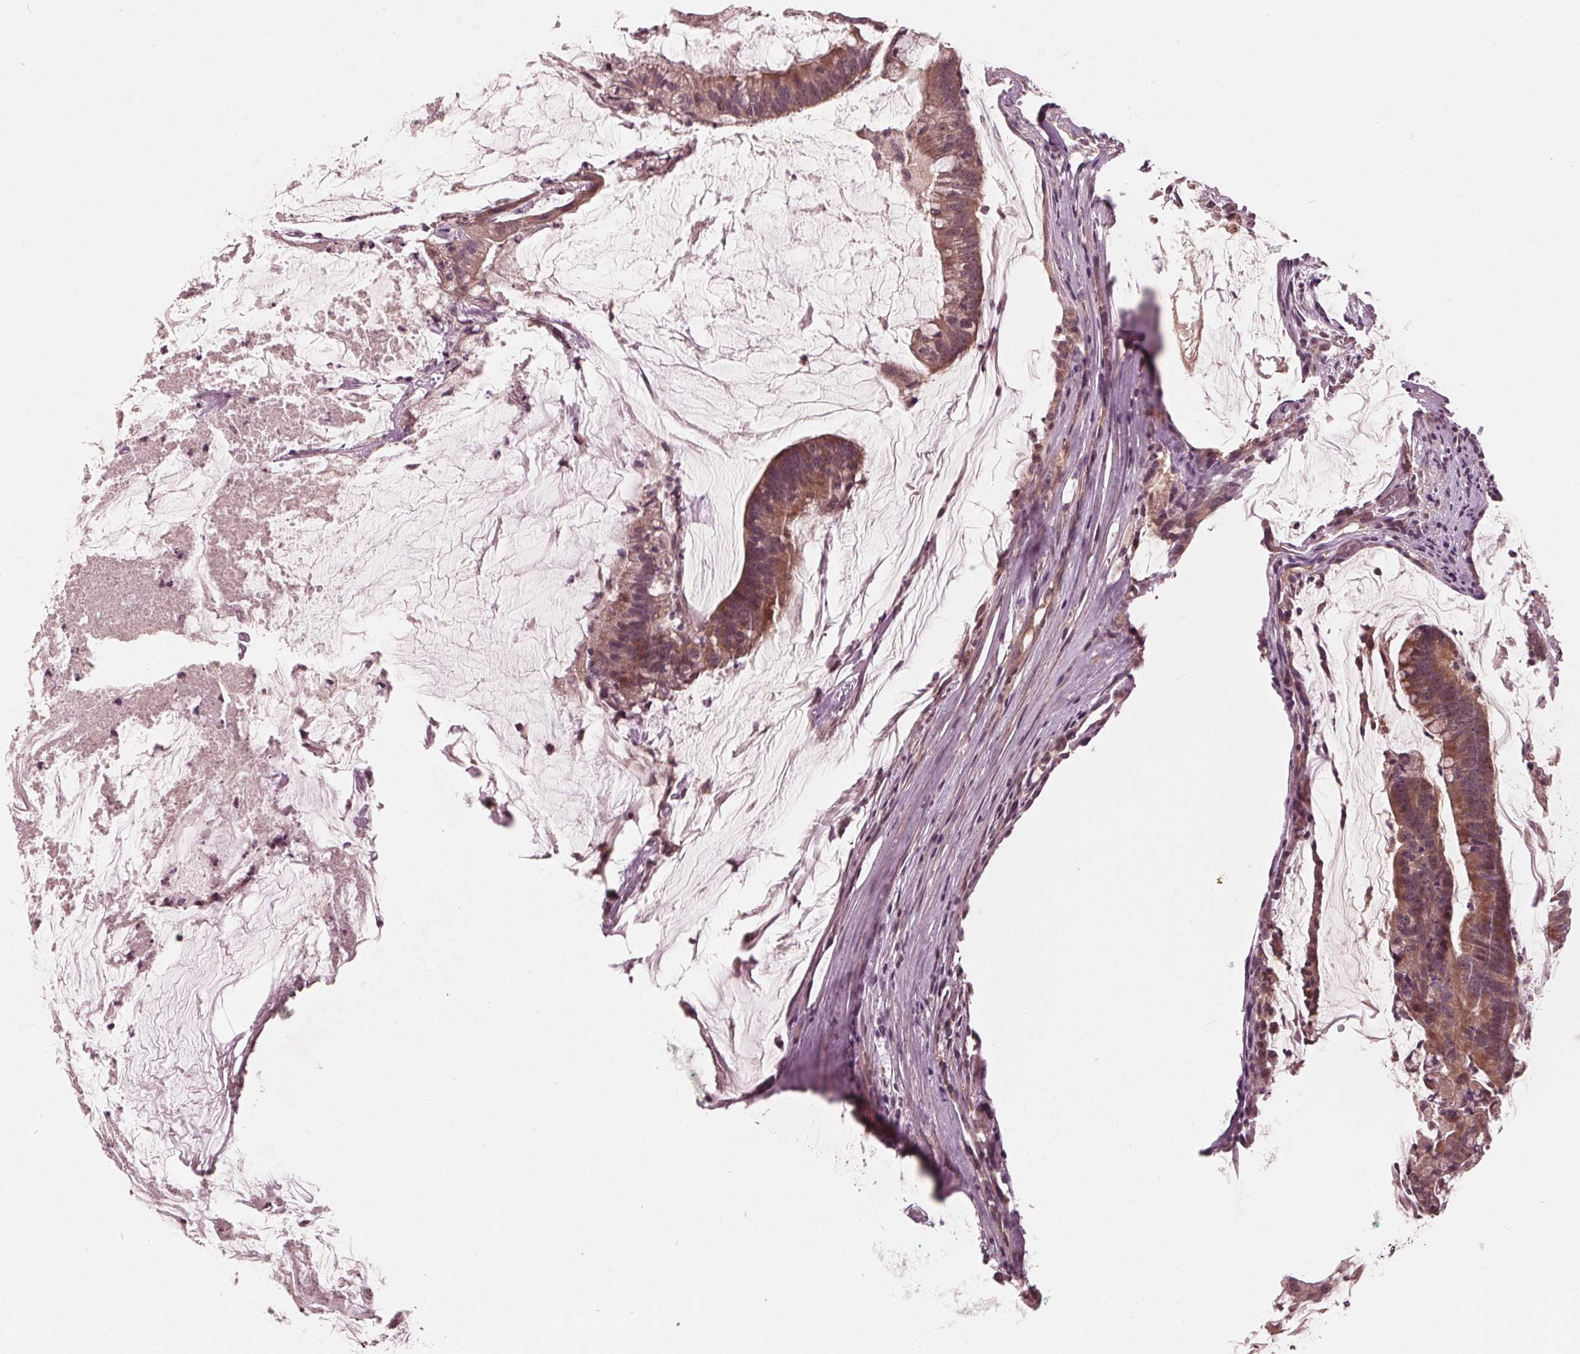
{"staining": {"intensity": "moderate", "quantity": ">75%", "location": "cytoplasmic/membranous"}, "tissue": "colorectal cancer", "cell_type": "Tumor cells", "image_type": "cancer", "snomed": [{"axis": "morphology", "description": "Adenocarcinoma, NOS"}, {"axis": "topography", "description": "Colon"}], "caption": "A medium amount of moderate cytoplasmic/membranous positivity is seen in approximately >75% of tumor cells in colorectal cancer (adenocarcinoma) tissue.", "gene": "UBALD1", "patient": {"sex": "male", "age": 62}}